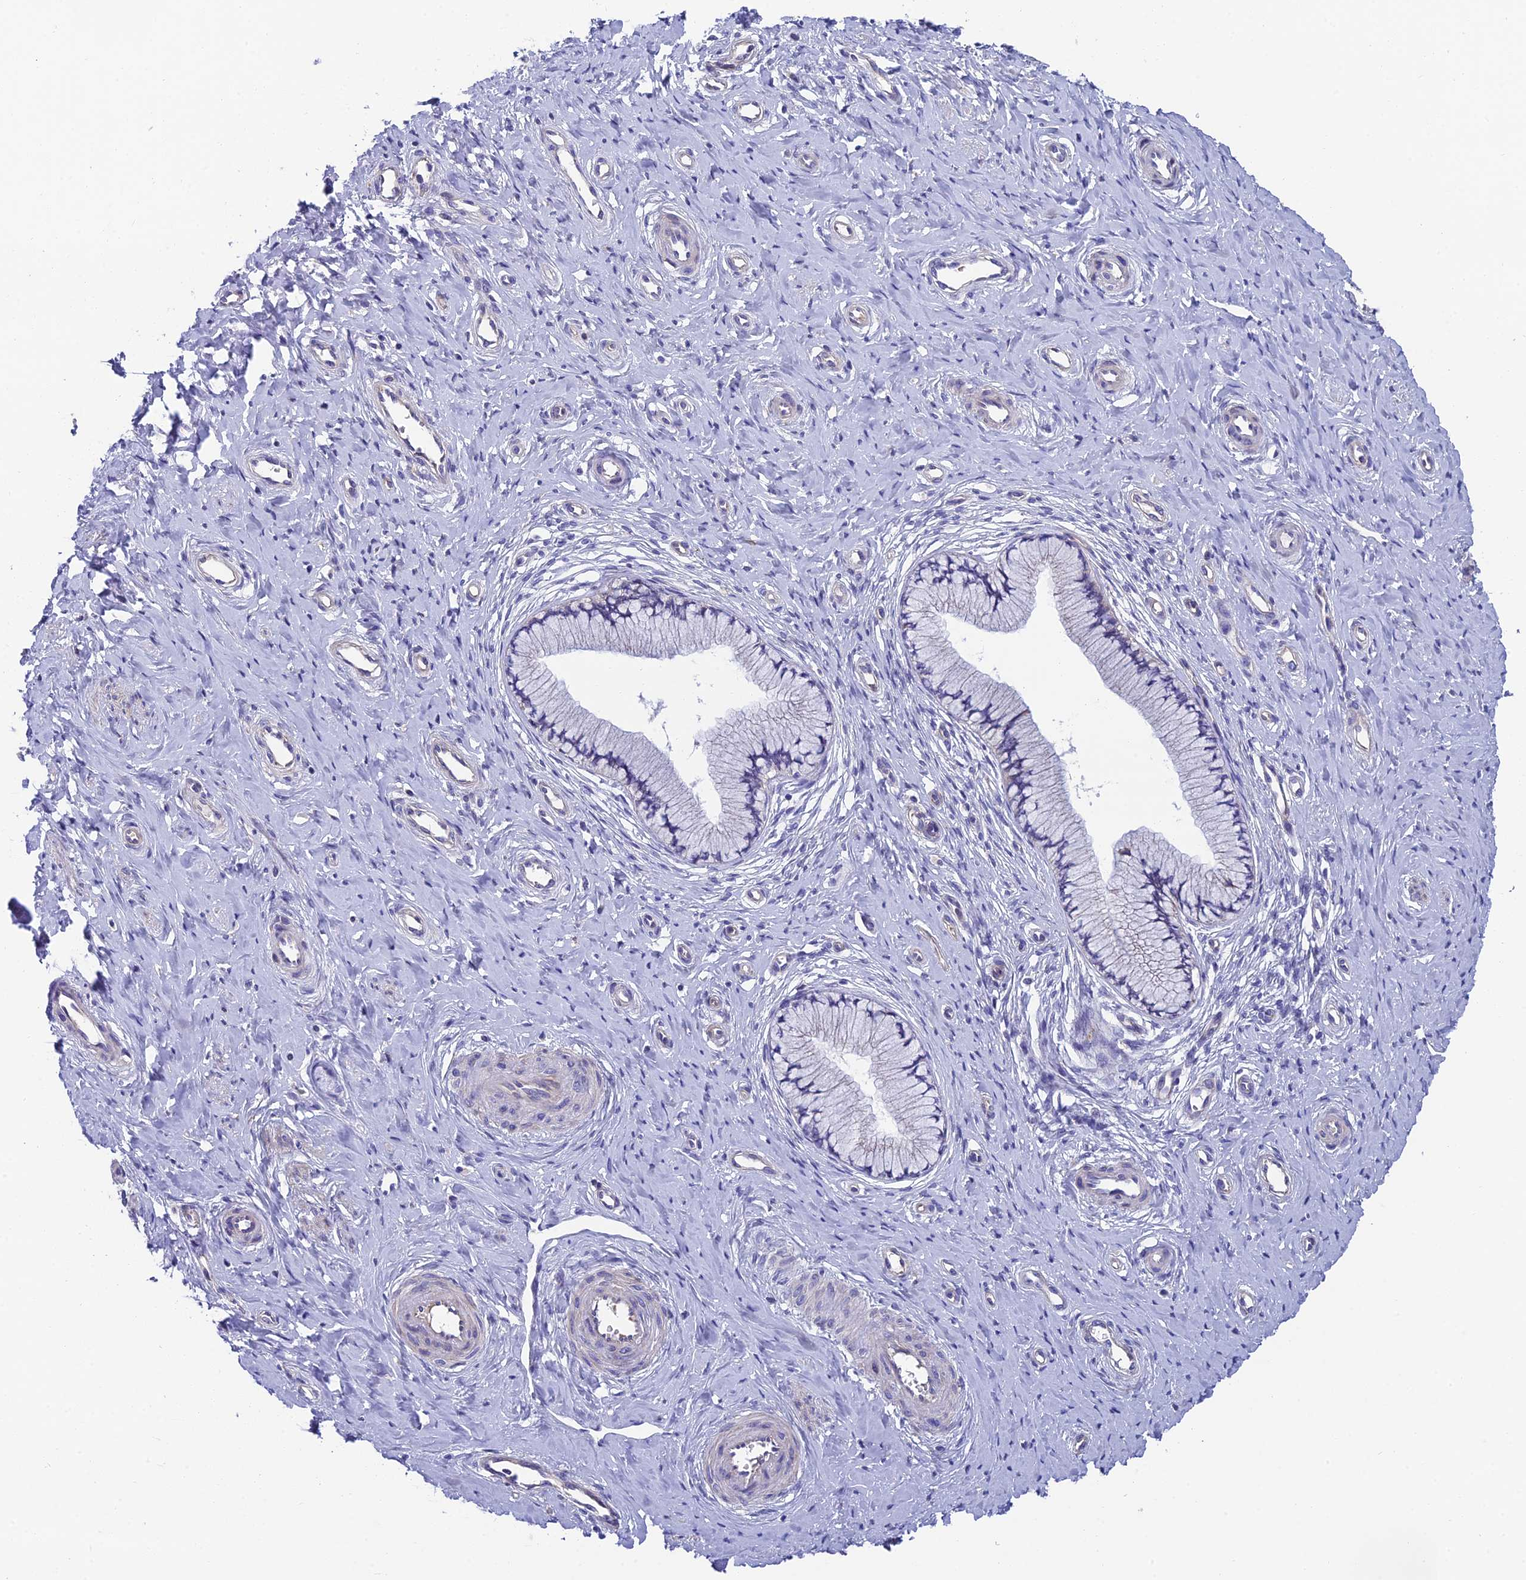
{"staining": {"intensity": "negative", "quantity": "none", "location": "none"}, "tissue": "cervix", "cell_type": "Glandular cells", "image_type": "normal", "snomed": [{"axis": "morphology", "description": "Normal tissue, NOS"}, {"axis": "topography", "description": "Cervix"}], "caption": "This is a image of IHC staining of benign cervix, which shows no staining in glandular cells. Brightfield microscopy of immunohistochemistry stained with DAB (3,3'-diaminobenzidine) (brown) and hematoxylin (blue), captured at high magnification.", "gene": "MACIR", "patient": {"sex": "female", "age": 36}}